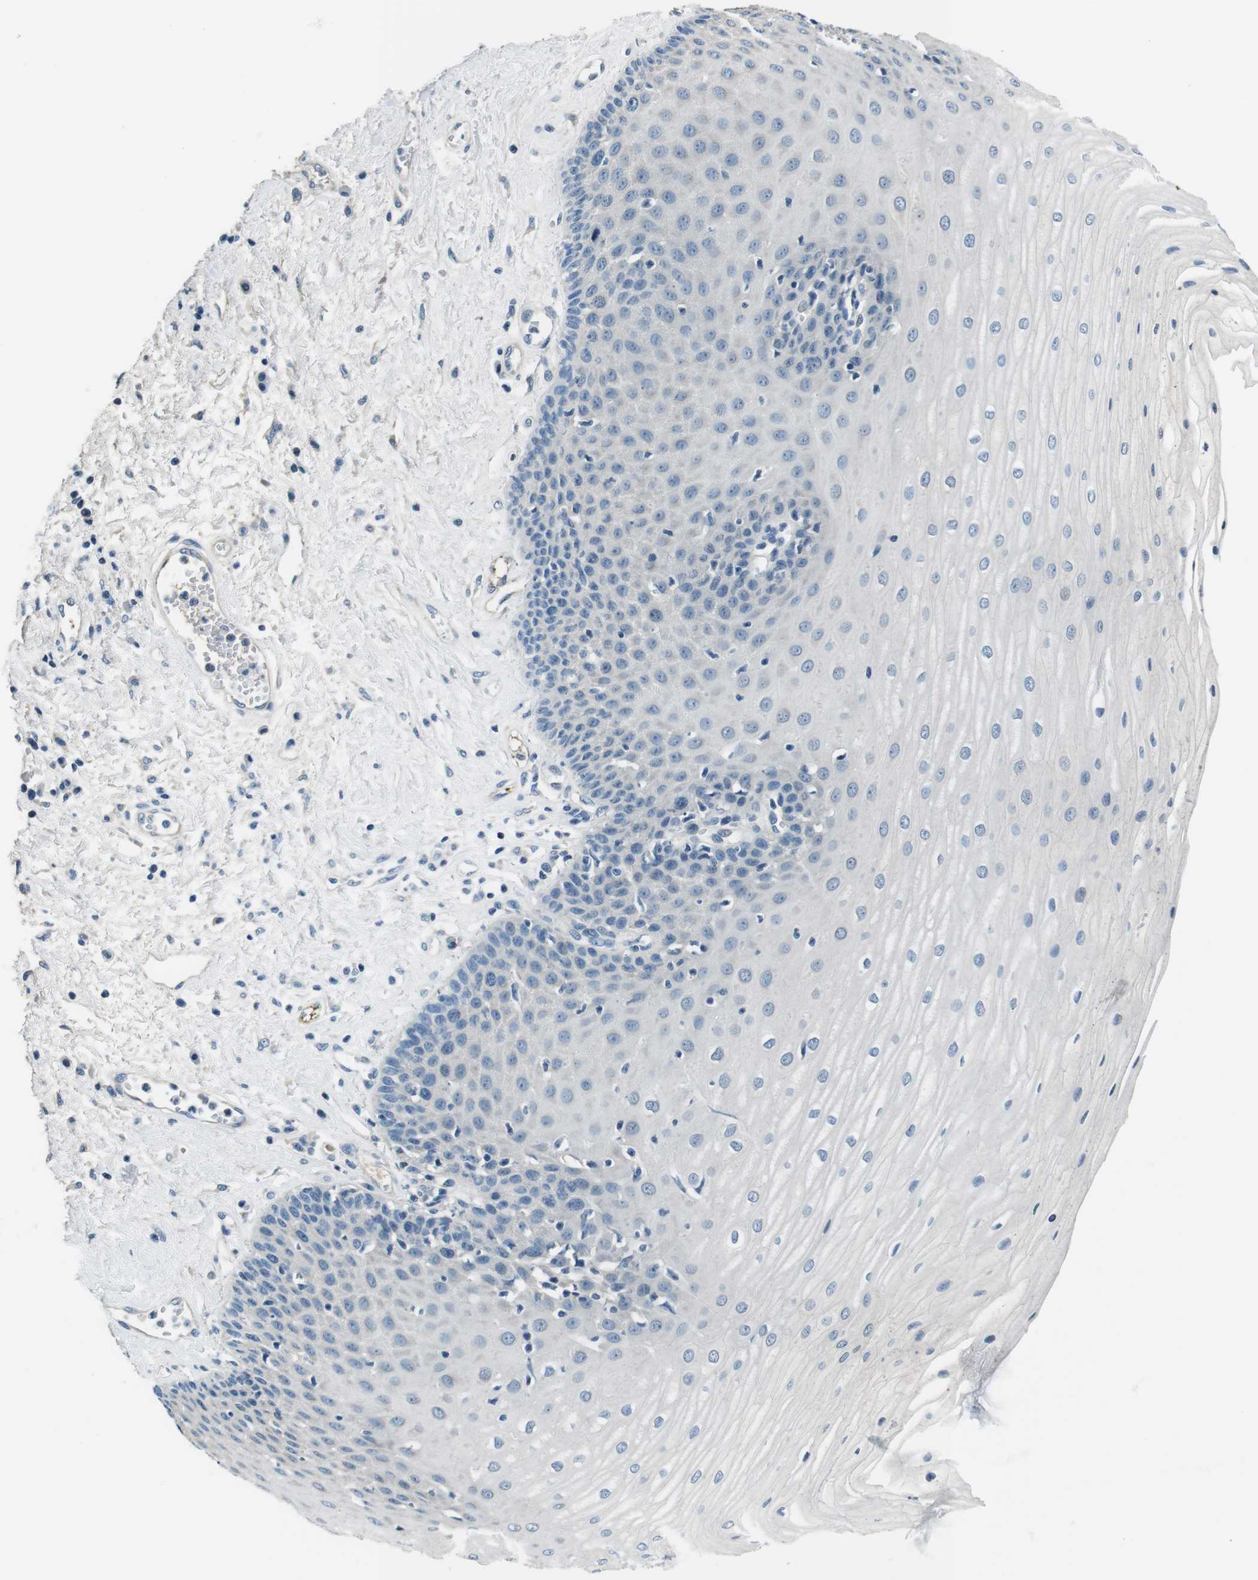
{"staining": {"intensity": "negative", "quantity": "none", "location": "none"}, "tissue": "esophagus", "cell_type": "Squamous epithelial cells", "image_type": "normal", "snomed": [{"axis": "morphology", "description": "Normal tissue, NOS"}, {"axis": "morphology", "description": "Squamous cell carcinoma, NOS"}, {"axis": "topography", "description": "Esophagus"}], "caption": "This is an immunohistochemistry image of normal esophagus. There is no staining in squamous epithelial cells.", "gene": "KCNJ5", "patient": {"sex": "male", "age": 65}}